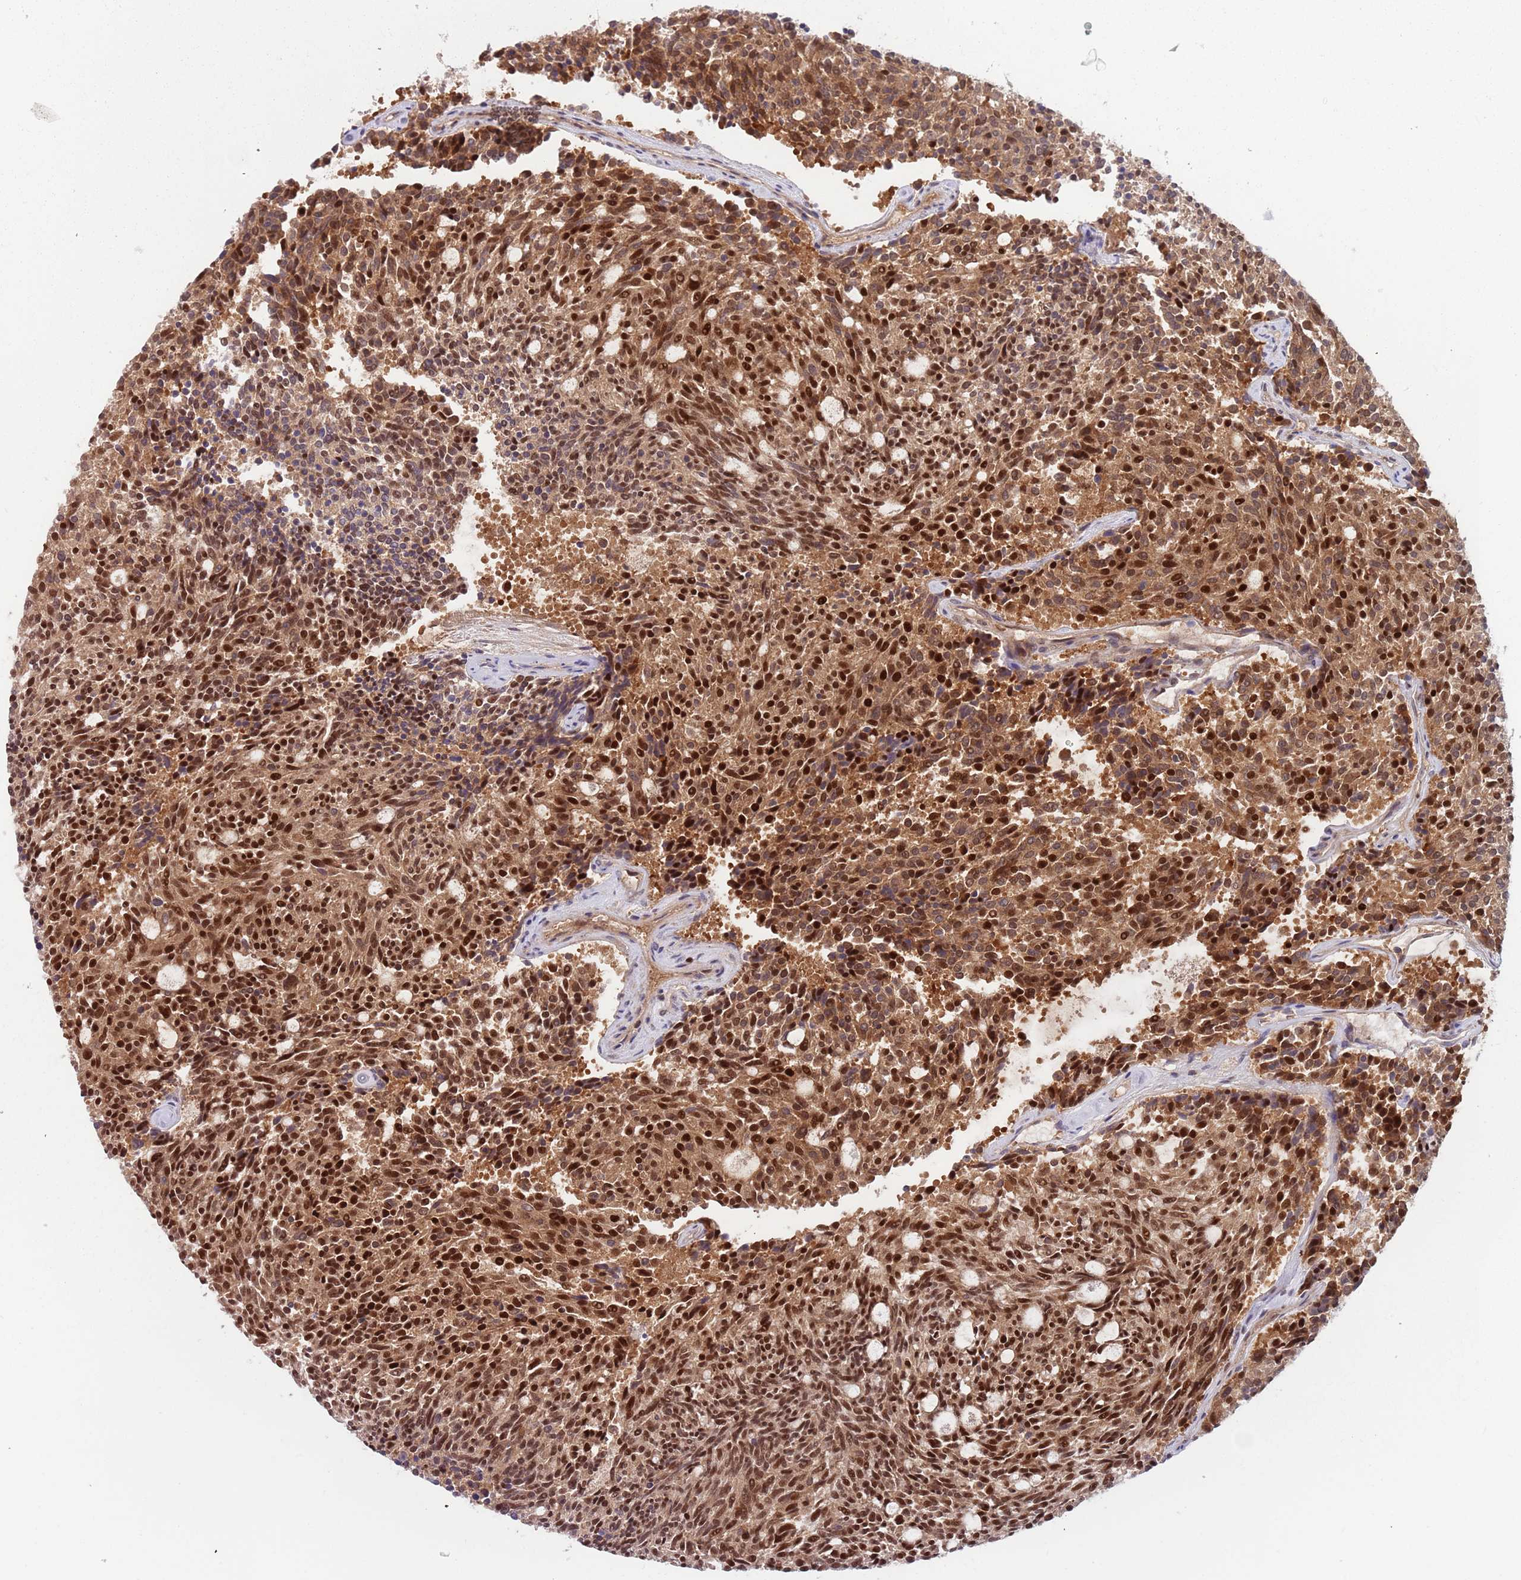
{"staining": {"intensity": "strong", "quantity": ">75%", "location": "cytoplasmic/membranous,nuclear"}, "tissue": "carcinoid", "cell_type": "Tumor cells", "image_type": "cancer", "snomed": [{"axis": "morphology", "description": "Carcinoid, malignant, NOS"}, {"axis": "topography", "description": "Pancreas"}], "caption": "Protein expression analysis of carcinoid (malignant) demonstrates strong cytoplasmic/membranous and nuclear positivity in approximately >75% of tumor cells.", "gene": "RMND5B", "patient": {"sex": "female", "age": 54}}